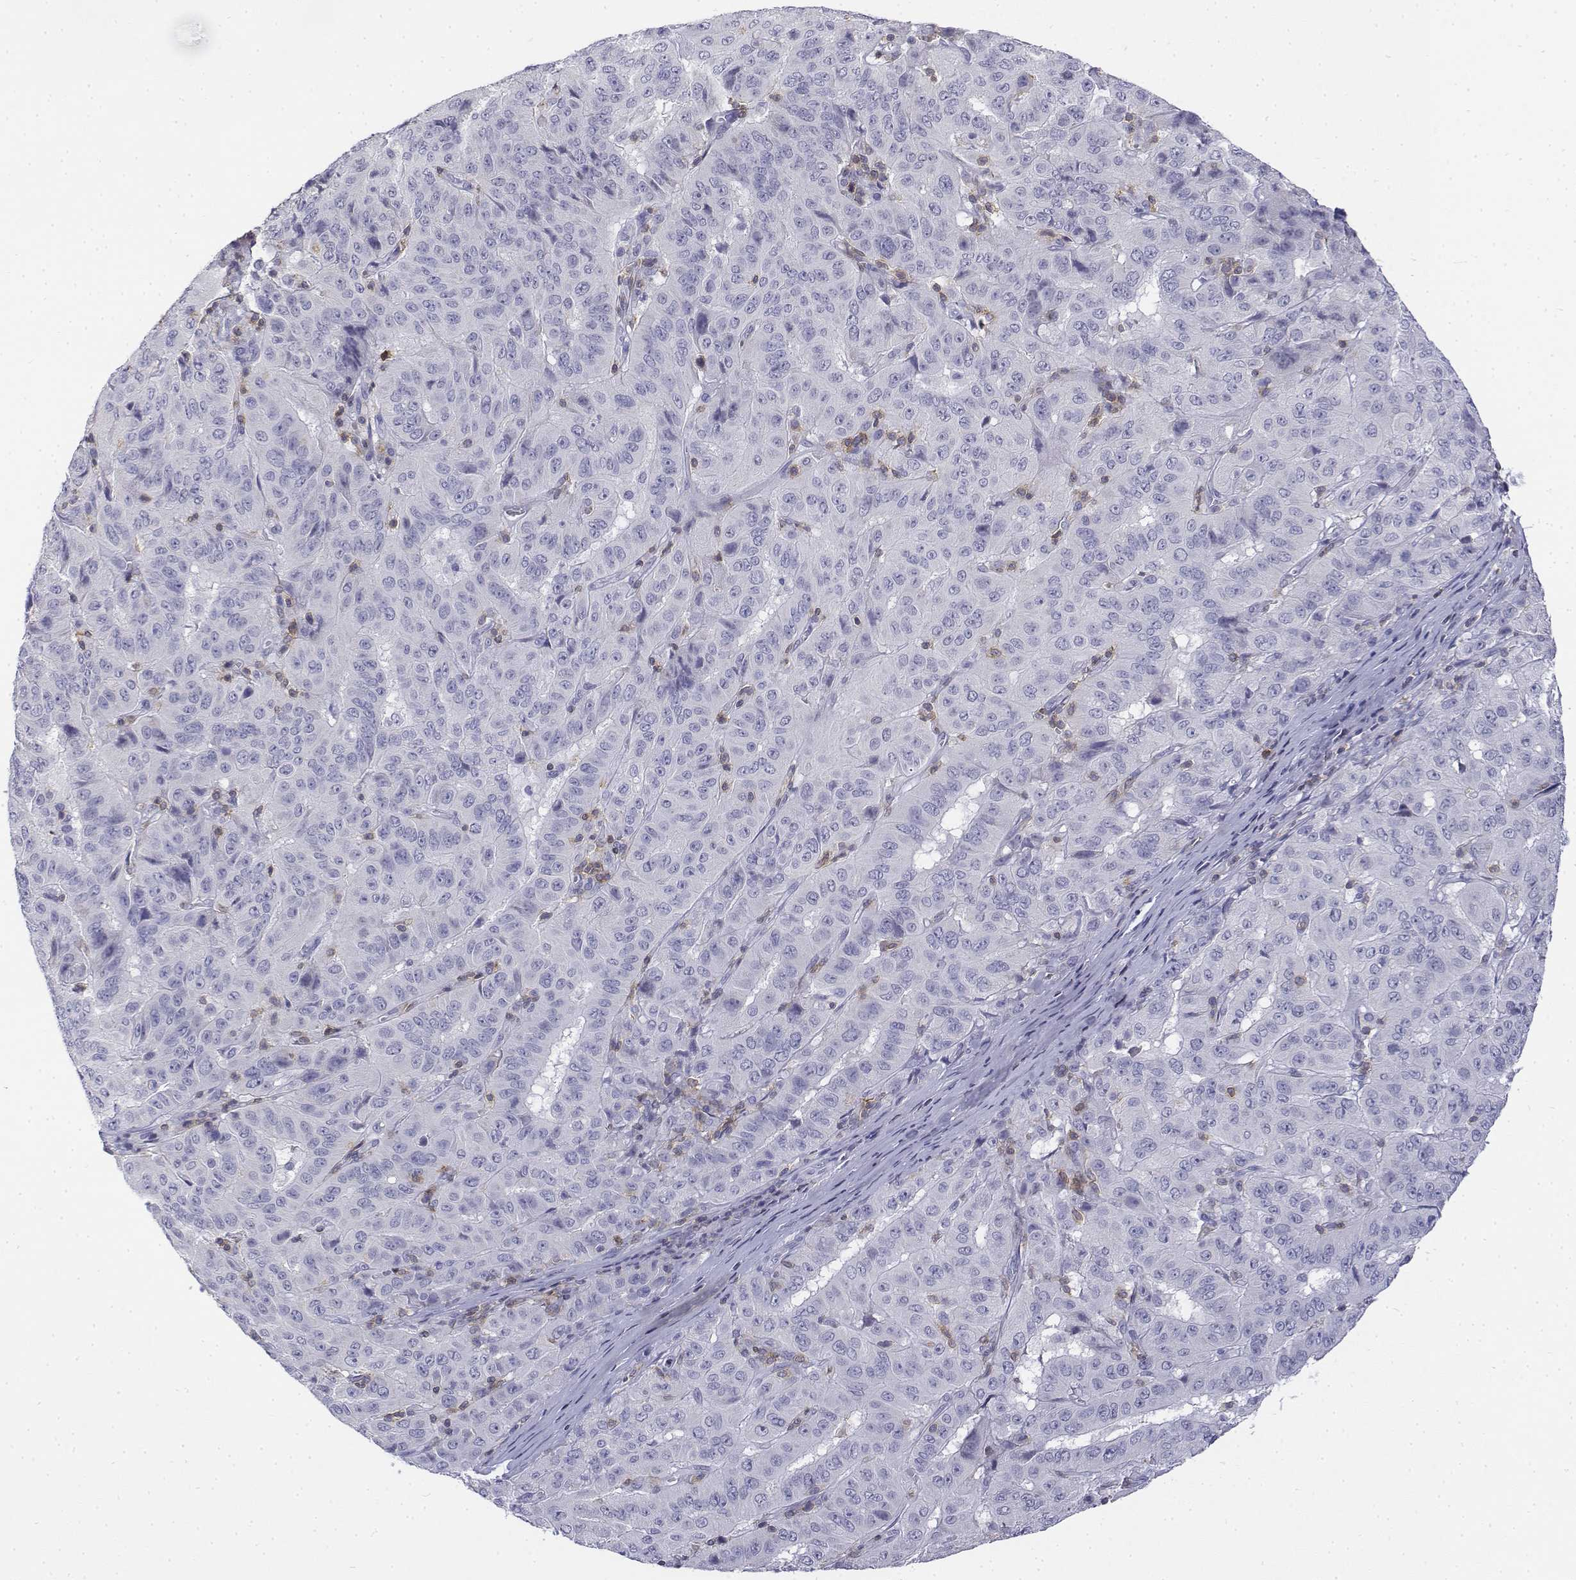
{"staining": {"intensity": "negative", "quantity": "none", "location": "none"}, "tissue": "pancreatic cancer", "cell_type": "Tumor cells", "image_type": "cancer", "snomed": [{"axis": "morphology", "description": "Adenocarcinoma, NOS"}, {"axis": "topography", "description": "Pancreas"}], "caption": "Pancreatic adenocarcinoma stained for a protein using IHC reveals no positivity tumor cells.", "gene": "CD3E", "patient": {"sex": "male", "age": 63}}